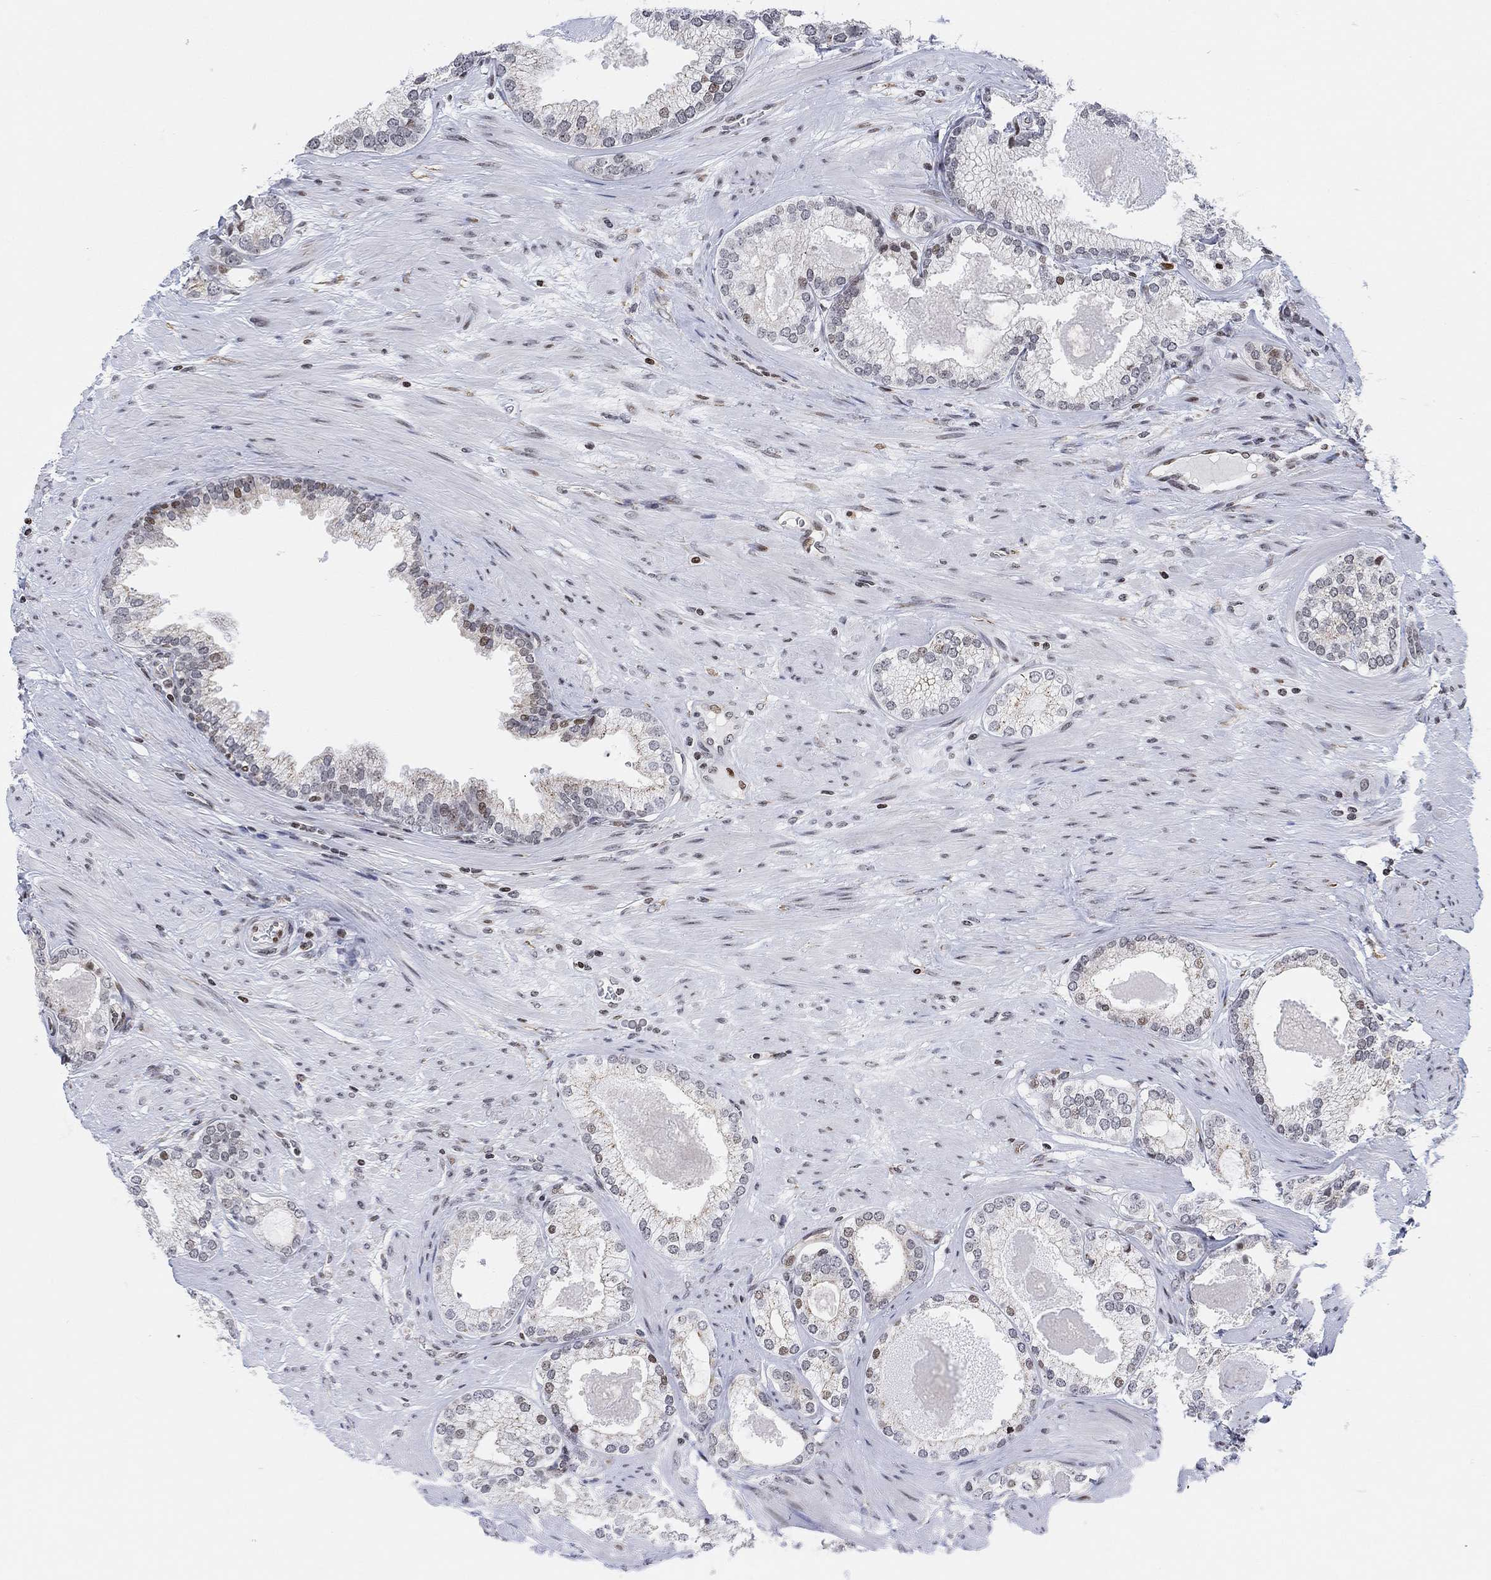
{"staining": {"intensity": "weak", "quantity": "<25%", "location": "nuclear"}, "tissue": "prostate cancer", "cell_type": "Tumor cells", "image_type": "cancer", "snomed": [{"axis": "morphology", "description": "Adenocarcinoma, High grade"}, {"axis": "topography", "description": "Prostate and seminal vesicle, NOS"}], "caption": "Tumor cells are negative for protein expression in human high-grade adenocarcinoma (prostate).", "gene": "ABHD14A", "patient": {"sex": "male", "age": 62}}